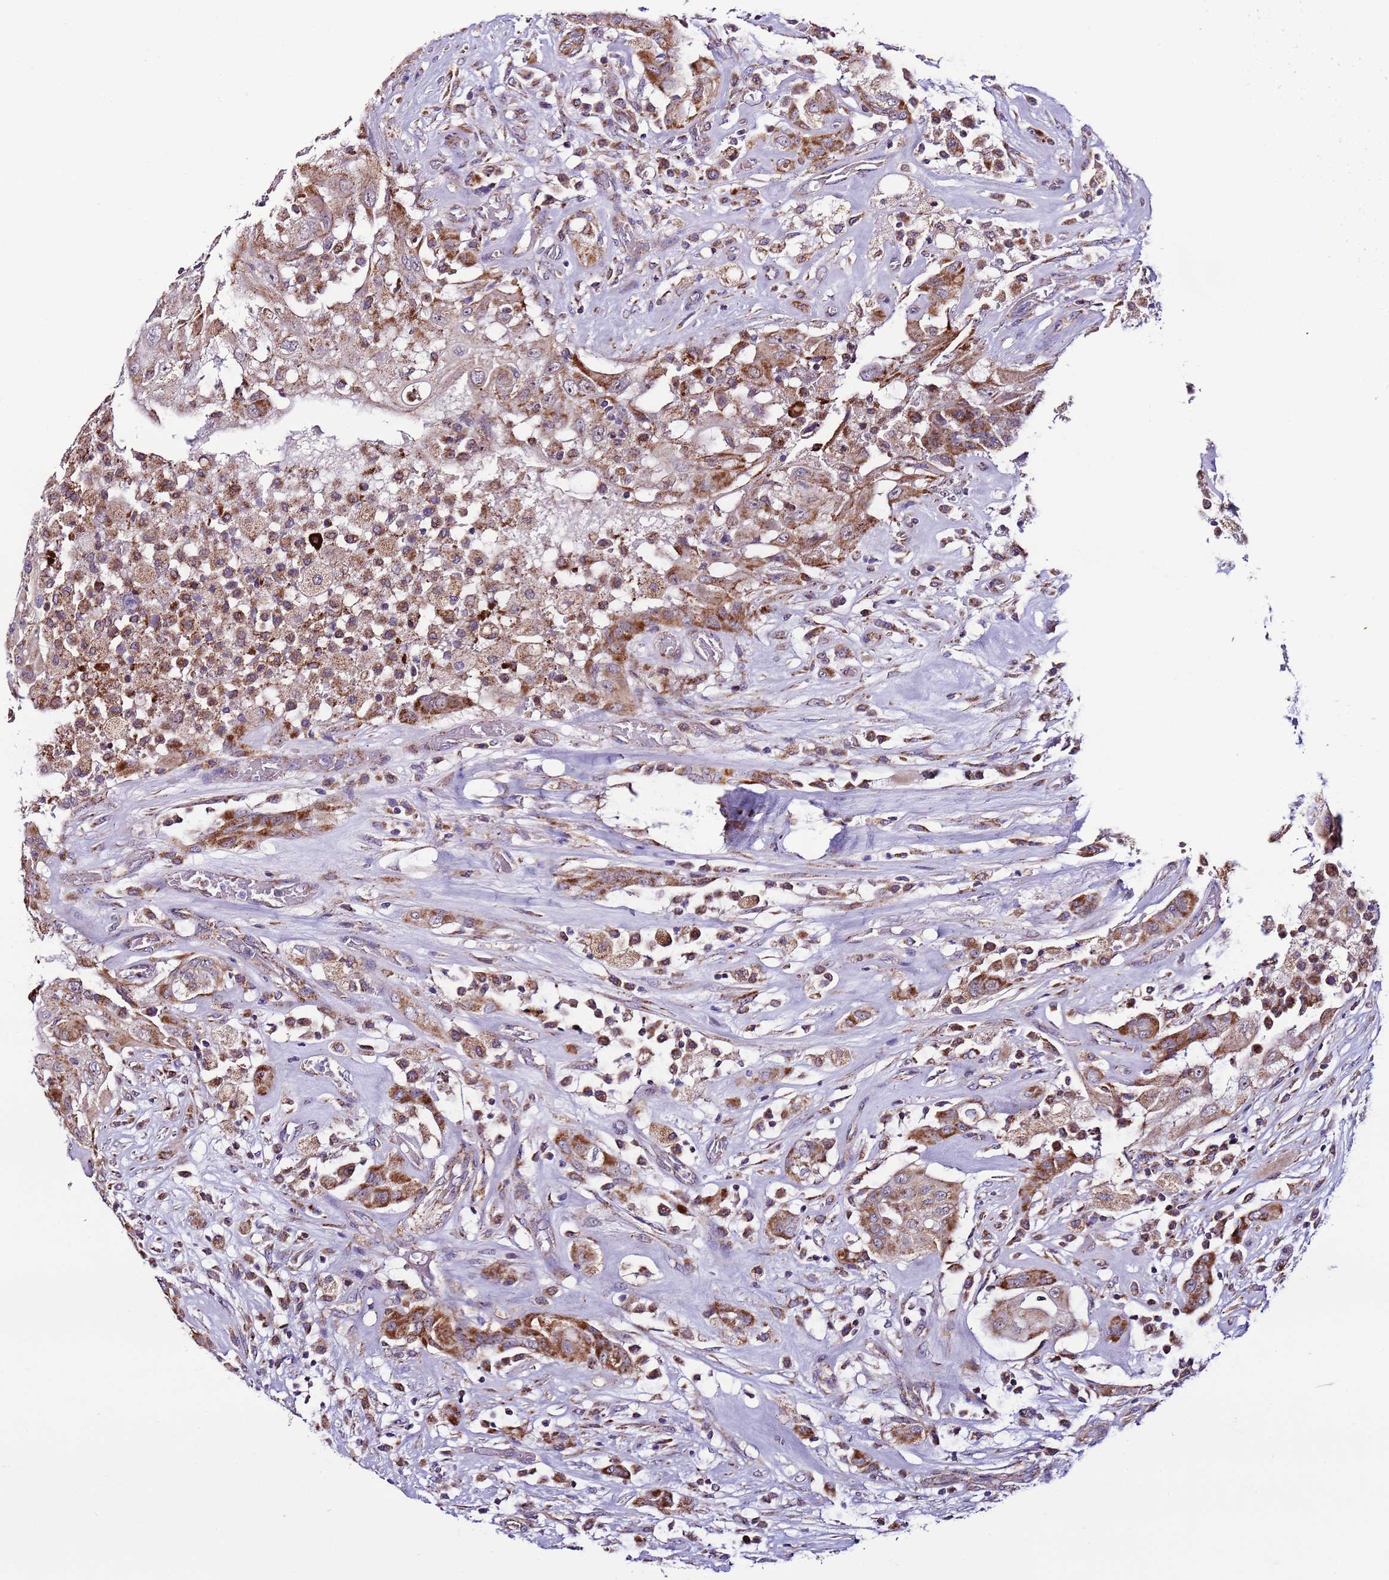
{"staining": {"intensity": "moderate", "quantity": ">75%", "location": "cytoplasmic/membranous"}, "tissue": "thyroid cancer", "cell_type": "Tumor cells", "image_type": "cancer", "snomed": [{"axis": "morphology", "description": "Papillary adenocarcinoma, NOS"}, {"axis": "topography", "description": "Thyroid gland"}], "caption": "Tumor cells demonstrate medium levels of moderate cytoplasmic/membranous staining in about >75% of cells in papillary adenocarcinoma (thyroid).", "gene": "UEVLD", "patient": {"sex": "female", "age": 59}}